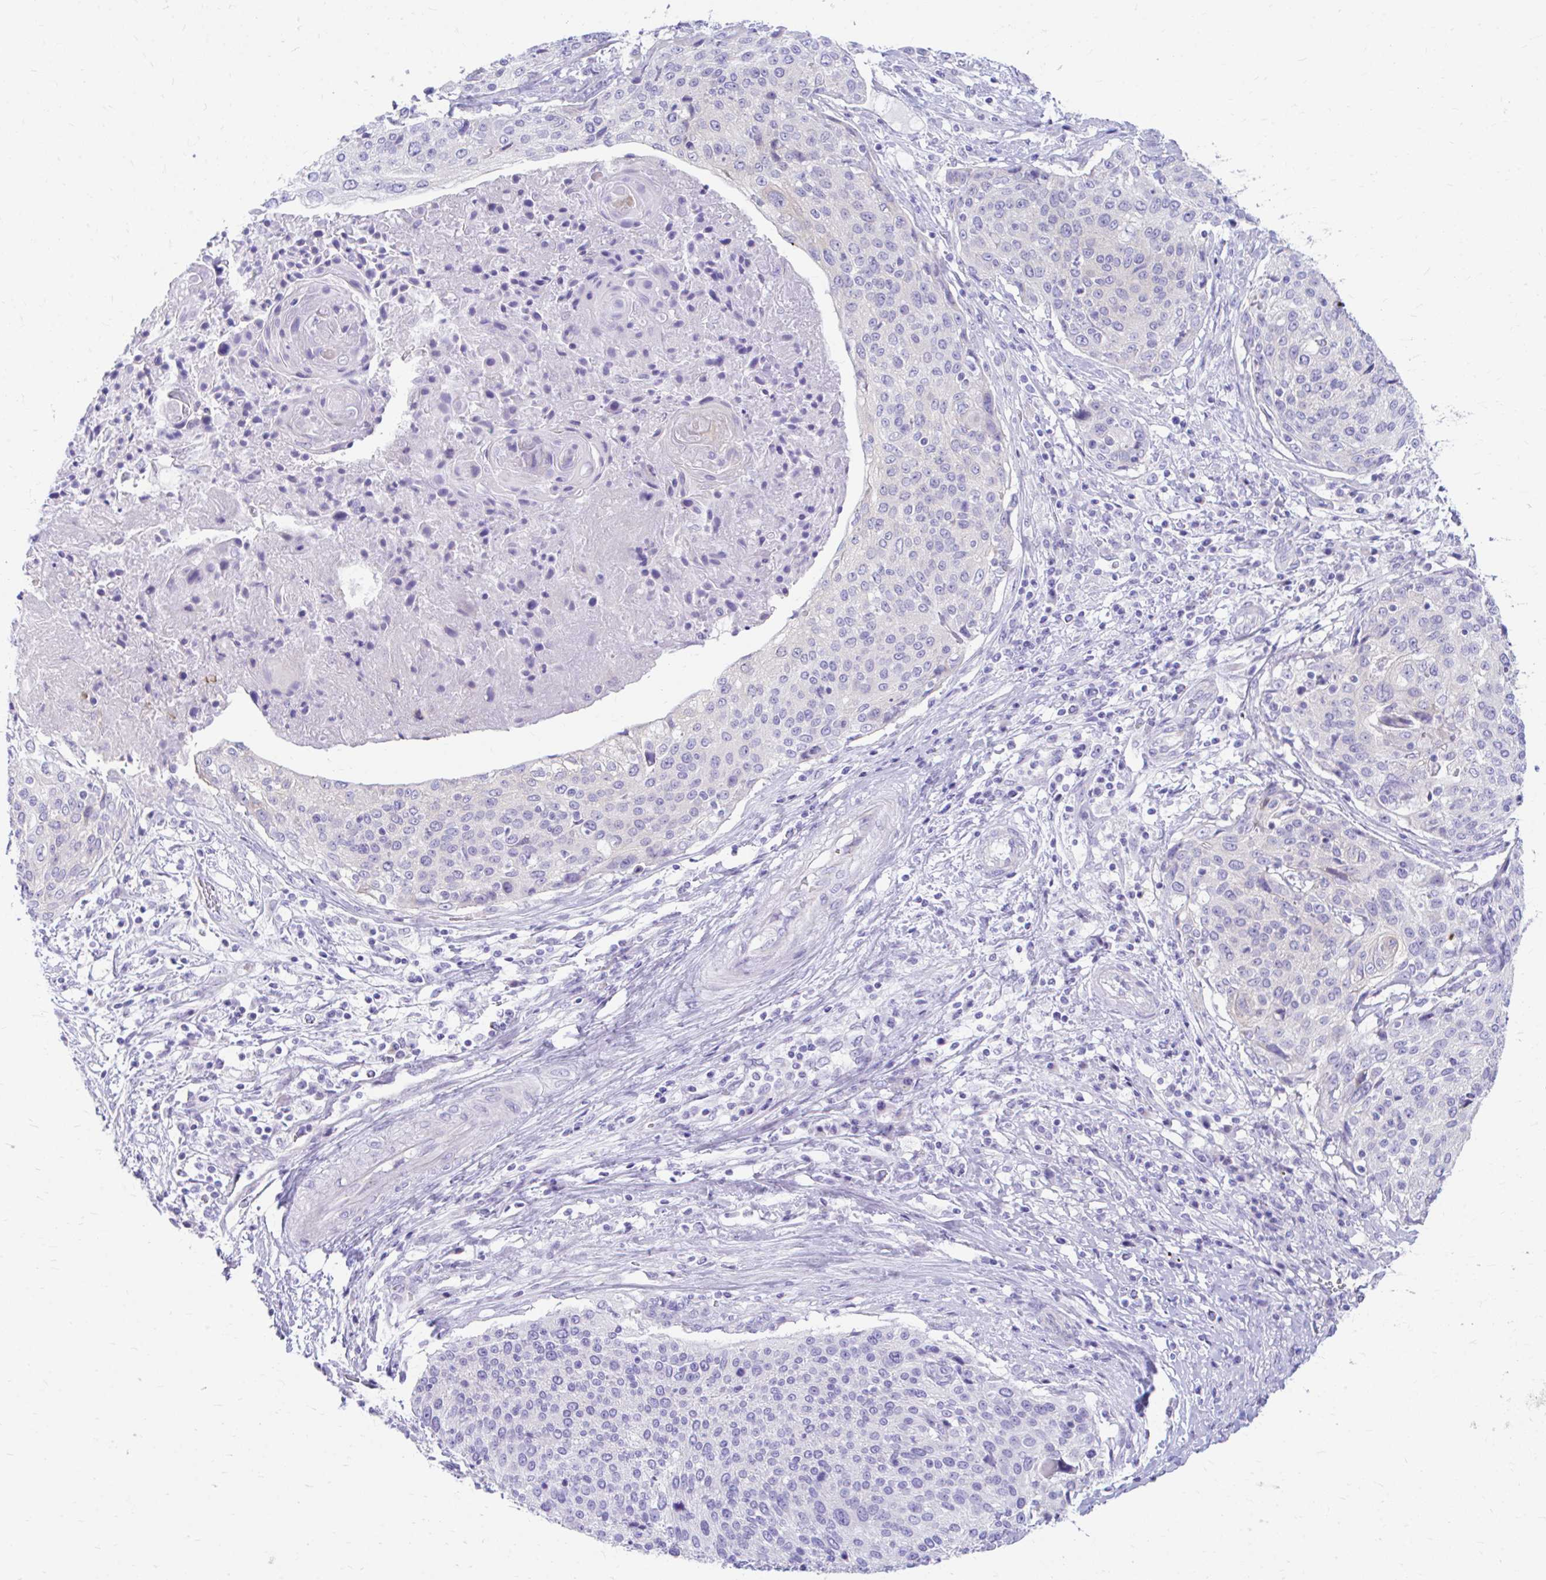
{"staining": {"intensity": "negative", "quantity": "none", "location": "none"}, "tissue": "cervical cancer", "cell_type": "Tumor cells", "image_type": "cancer", "snomed": [{"axis": "morphology", "description": "Squamous cell carcinoma, NOS"}, {"axis": "topography", "description": "Cervix"}], "caption": "IHC histopathology image of cervical cancer stained for a protein (brown), which demonstrates no expression in tumor cells.", "gene": "KRIT1", "patient": {"sex": "female", "age": 31}}